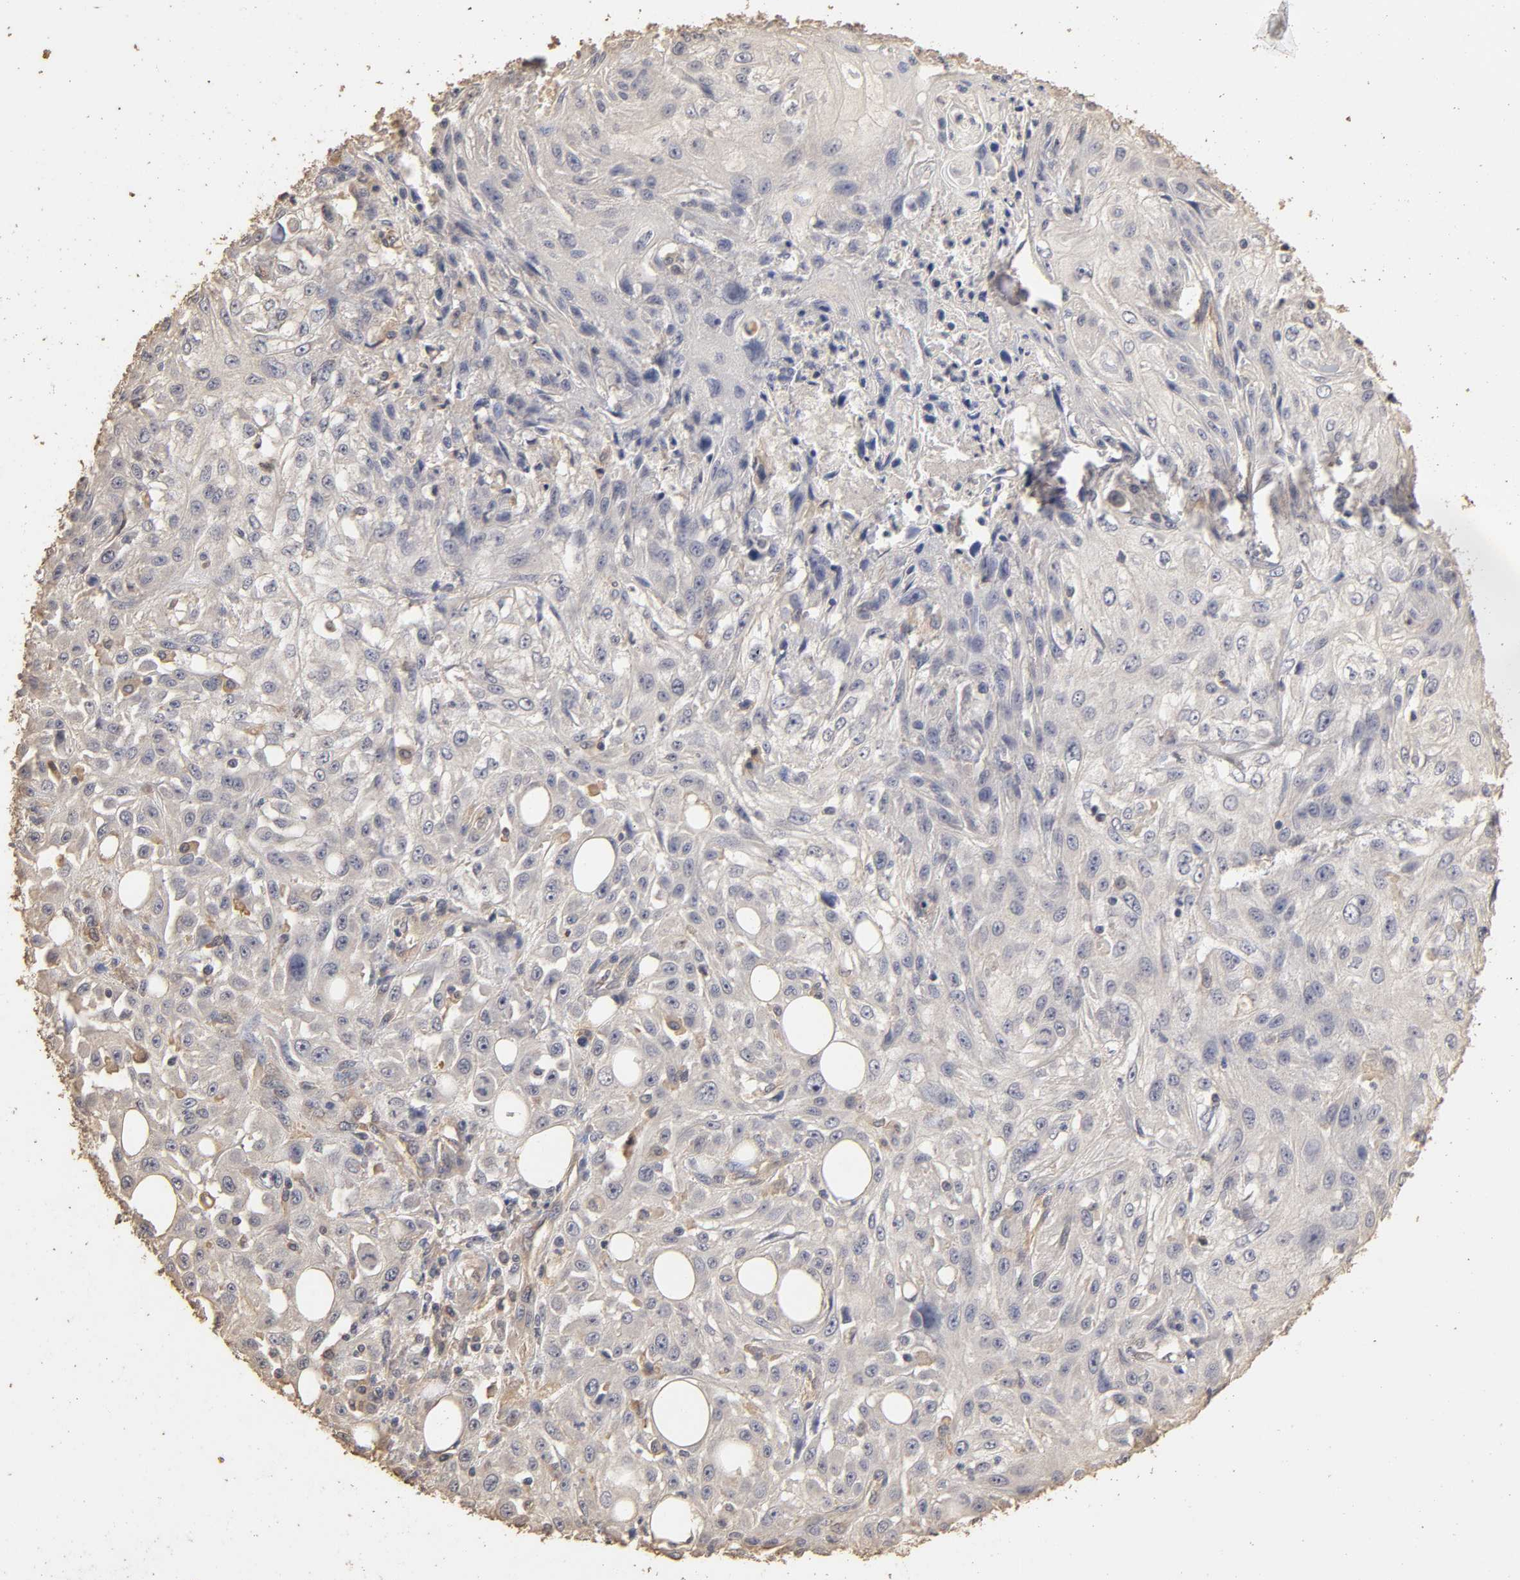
{"staining": {"intensity": "negative", "quantity": "none", "location": "none"}, "tissue": "skin cancer", "cell_type": "Tumor cells", "image_type": "cancer", "snomed": [{"axis": "morphology", "description": "Squamous cell carcinoma, NOS"}, {"axis": "topography", "description": "Skin"}], "caption": "Skin cancer (squamous cell carcinoma) was stained to show a protein in brown. There is no significant staining in tumor cells. Nuclei are stained in blue.", "gene": "VSIG4", "patient": {"sex": "male", "age": 75}}